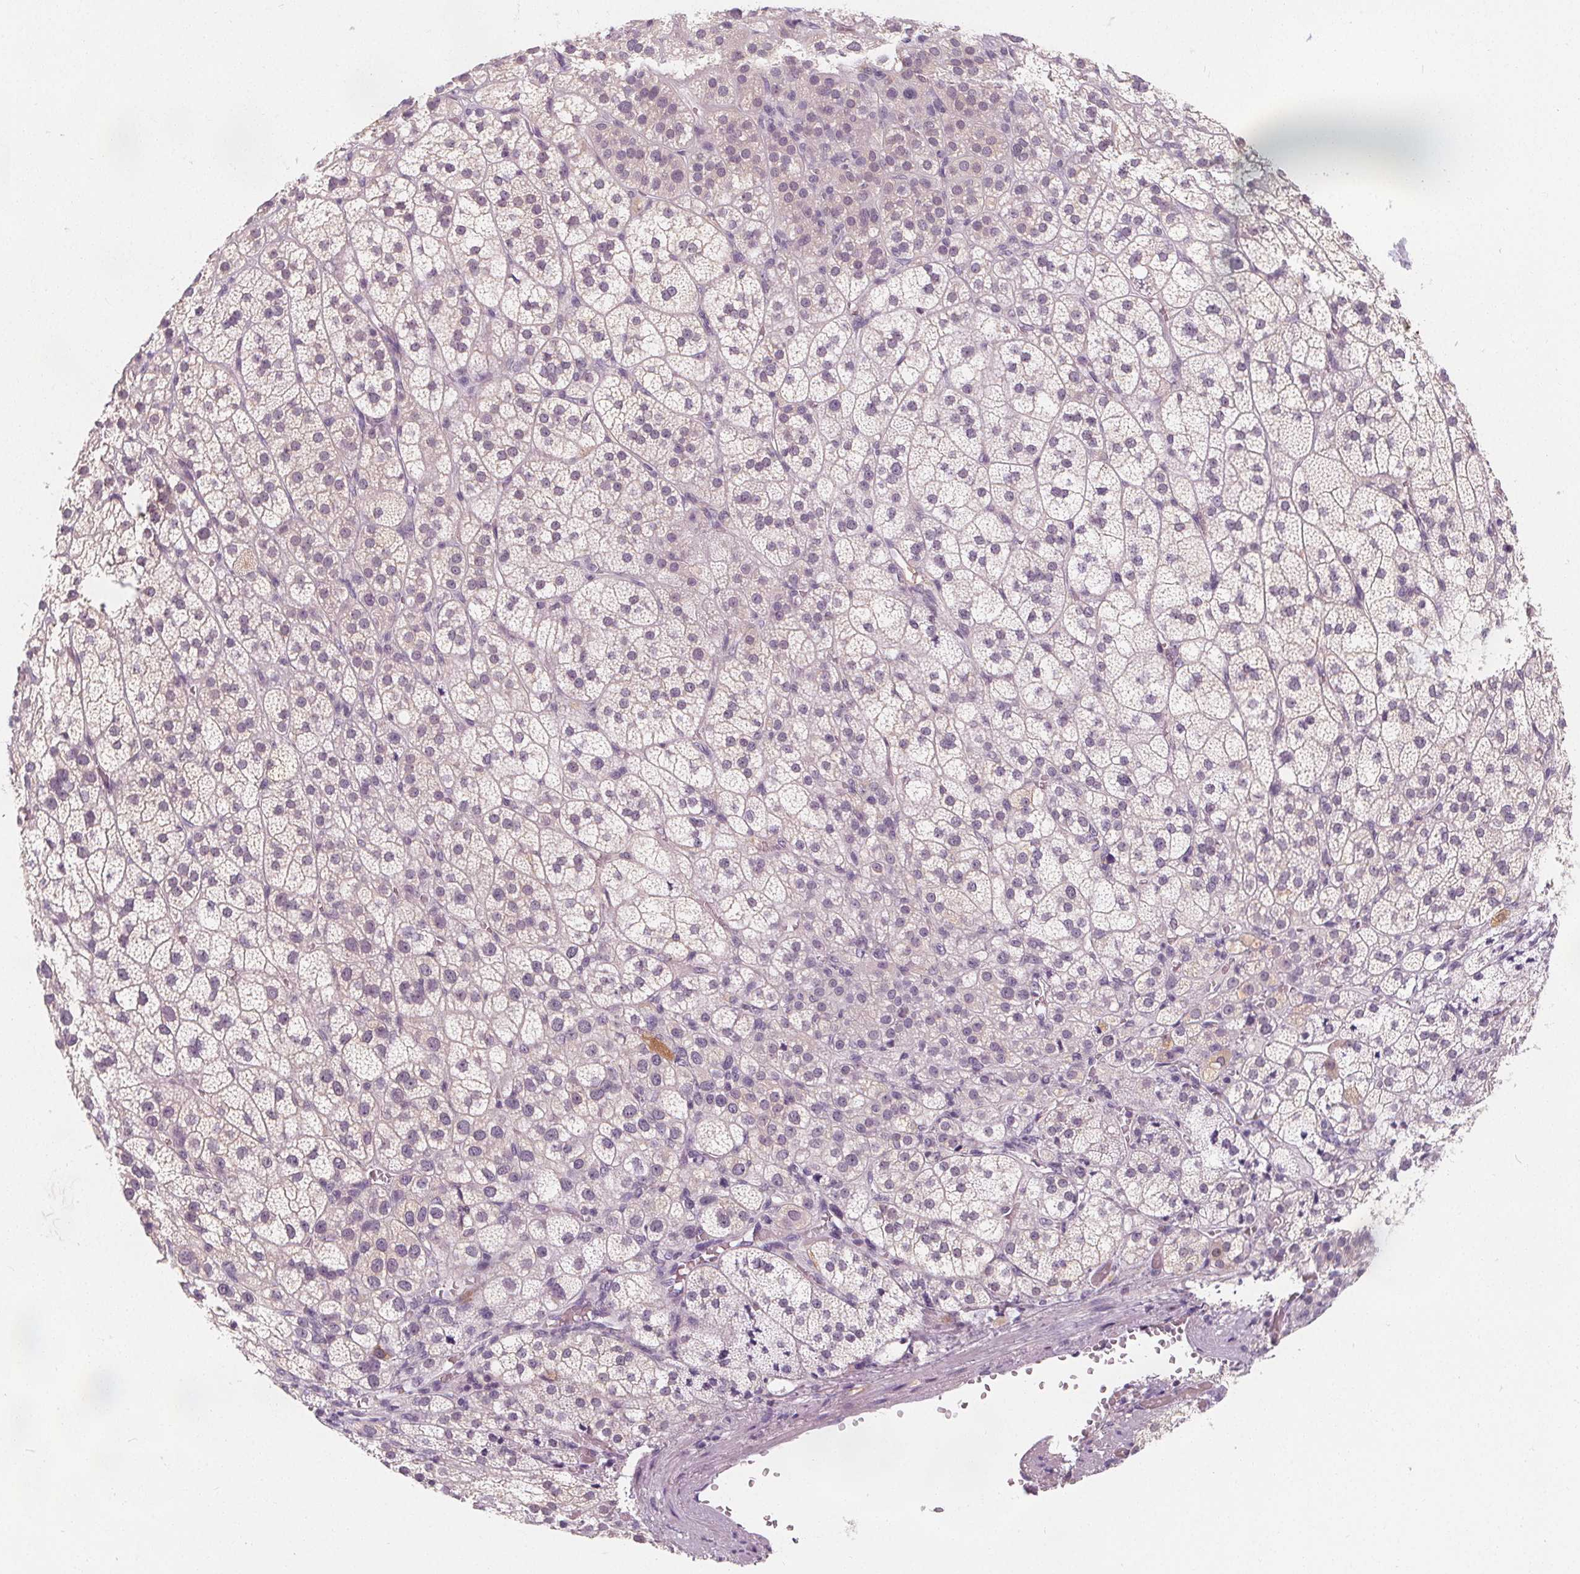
{"staining": {"intensity": "negative", "quantity": "none", "location": "none"}, "tissue": "adrenal gland", "cell_type": "Glandular cells", "image_type": "normal", "snomed": [{"axis": "morphology", "description": "Normal tissue, NOS"}, {"axis": "topography", "description": "Adrenal gland"}], "caption": "Protein analysis of normal adrenal gland exhibits no significant positivity in glandular cells. (DAB immunohistochemistry visualized using brightfield microscopy, high magnification).", "gene": "UGP2", "patient": {"sex": "female", "age": 60}}